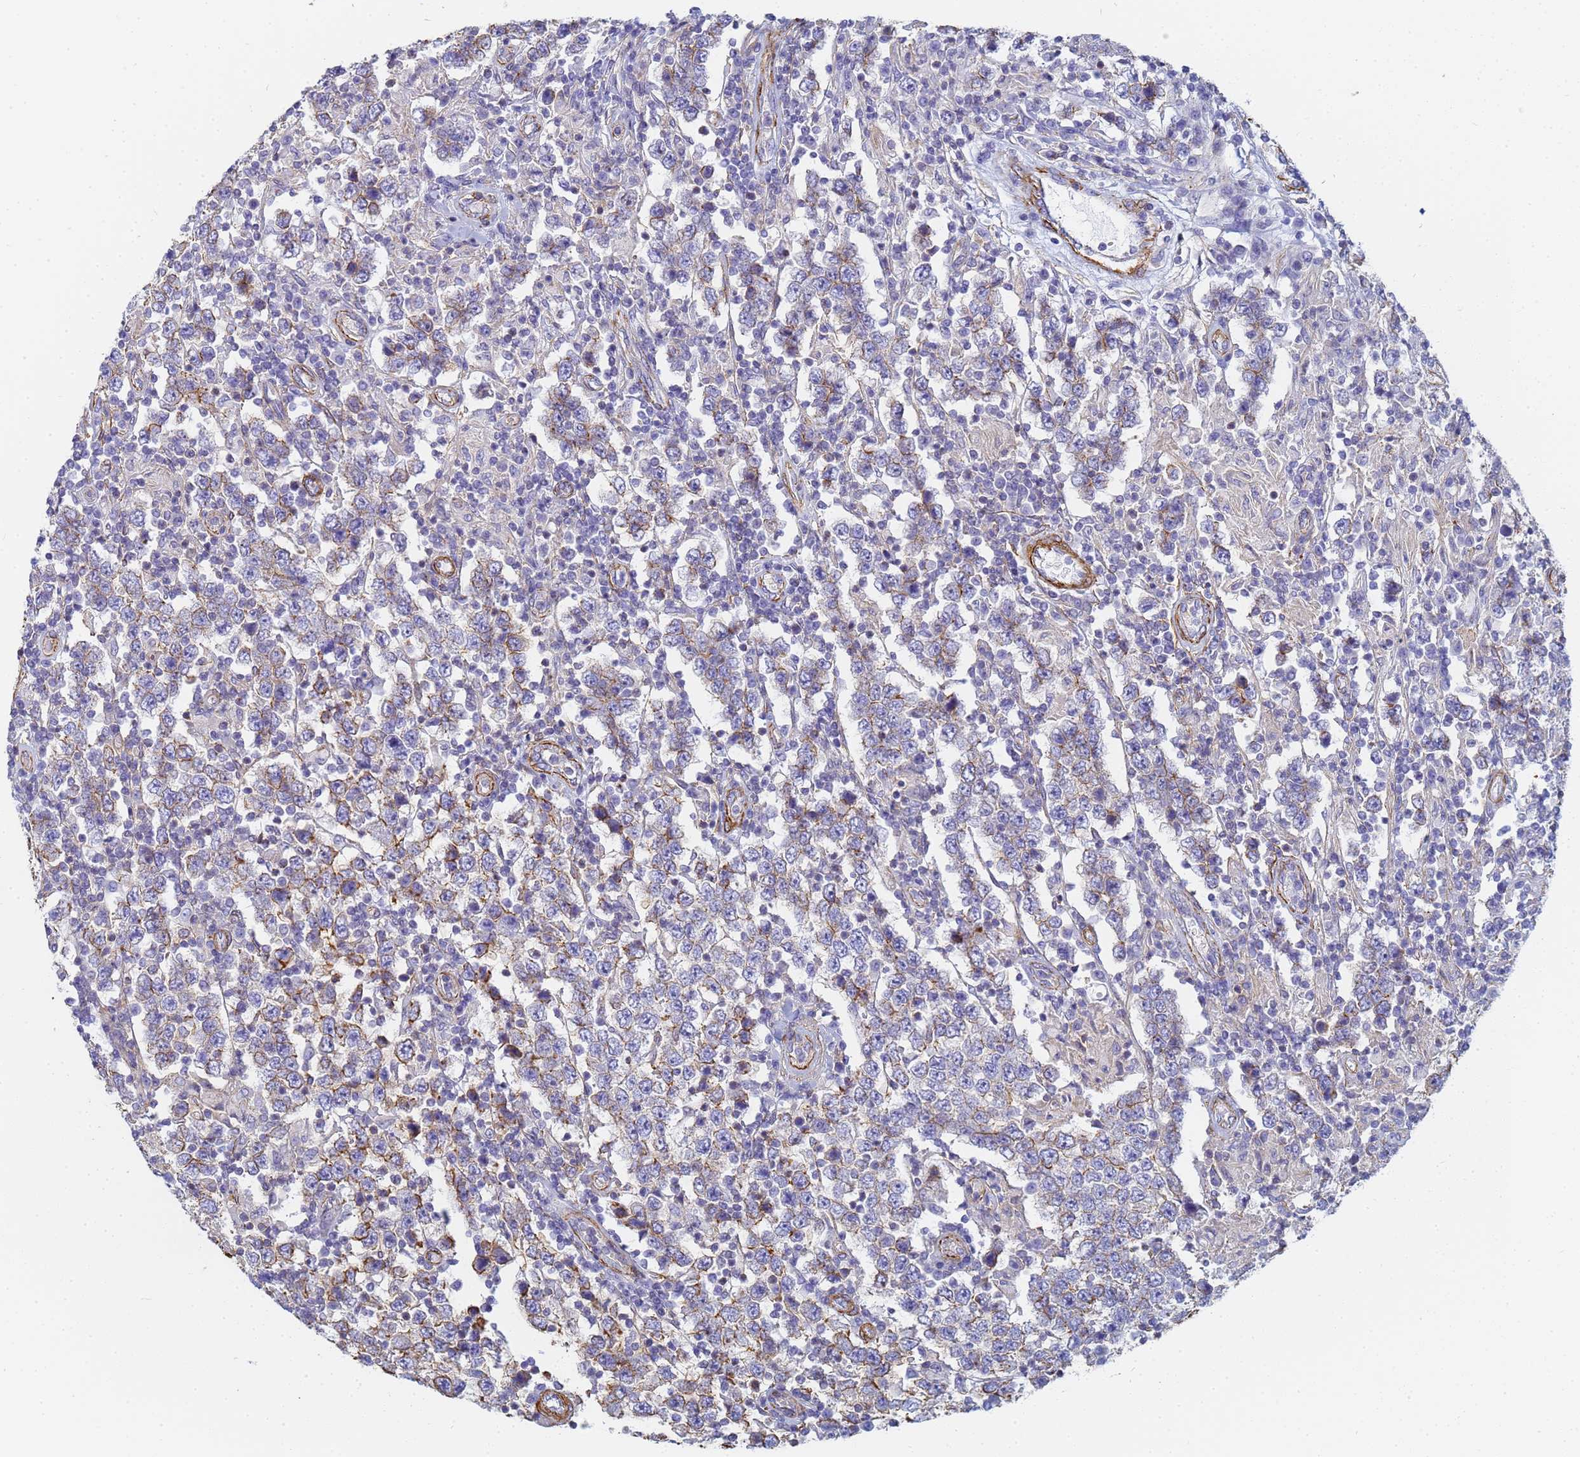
{"staining": {"intensity": "strong", "quantity": "25%-75%", "location": "cytoplasmic/membranous"}, "tissue": "testis cancer", "cell_type": "Tumor cells", "image_type": "cancer", "snomed": [{"axis": "morphology", "description": "Normal tissue, NOS"}, {"axis": "morphology", "description": "Urothelial carcinoma, High grade"}, {"axis": "morphology", "description": "Seminoma, NOS"}, {"axis": "morphology", "description": "Carcinoma, Embryonal, NOS"}, {"axis": "topography", "description": "Urinary bladder"}, {"axis": "topography", "description": "Testis"}], "caption": "Human testis embryonal carcinoma stained with a brown dye reveals strong cytoplasmic/membranous positive expression in about 25%-75% of tumor cells.", "gene": "TPM1", "patient": {"sex": "male", "age": 41}}